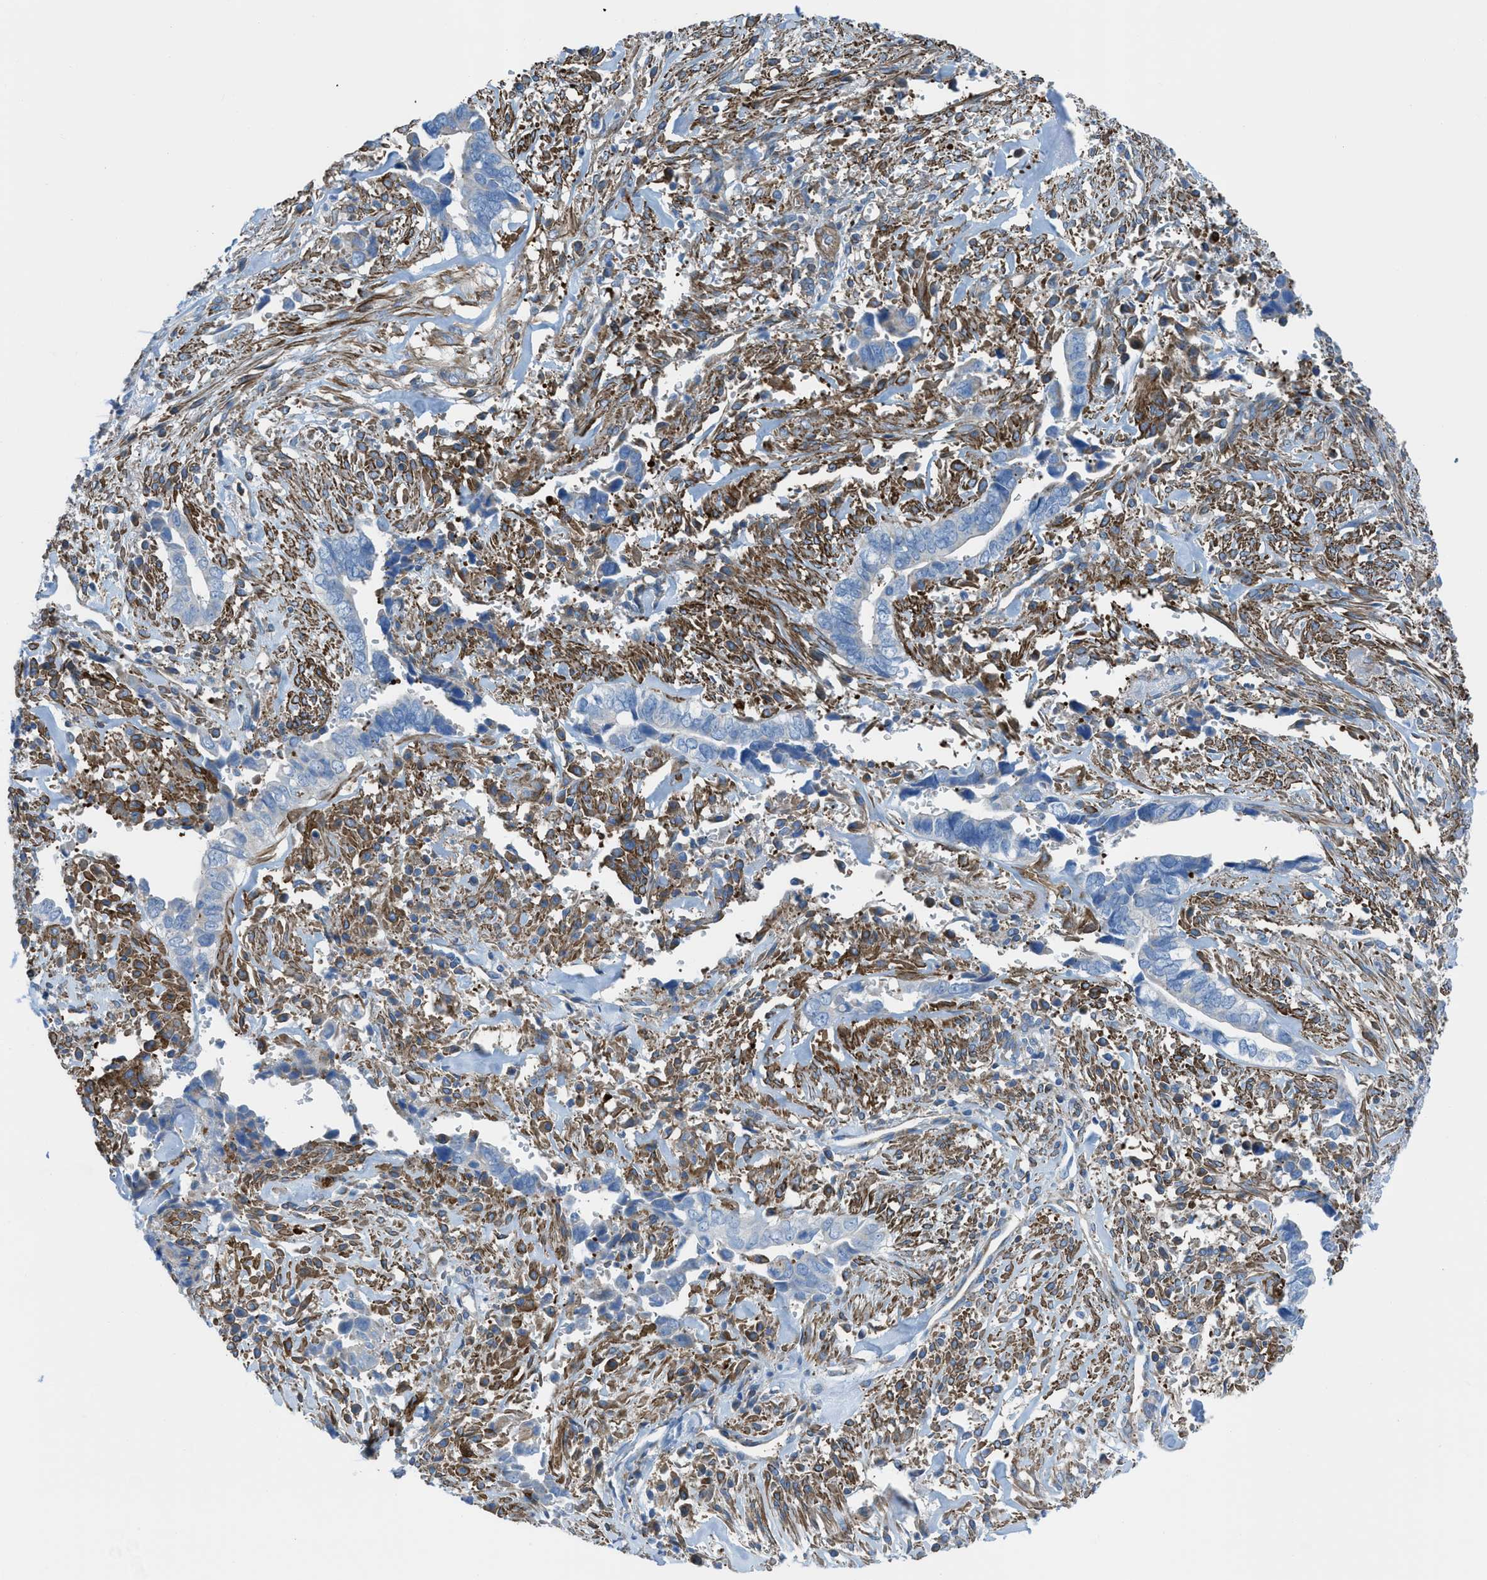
{"staining": {"intensity": "weak", "quantity": "<25%", "location": "cytoplasmic/membranous"}, "tissue": "liver cancer", "cell_type": "Tumor cells", "image_type": "cancer", "snomed": [{"axis": "morphology", "description": "Cholangiocarcinoma"}, {"axis": "topography", "description": "Liver"}], "caption": "High magnification brightfield microscopy of liver cholangiocarcinoma stained with DAB (brown) and counterstained with hematoxylin (blue): tumor cells show no significant expression.", "gene": "KCNH7", "patient": {"sex": "female", "age": 79}}